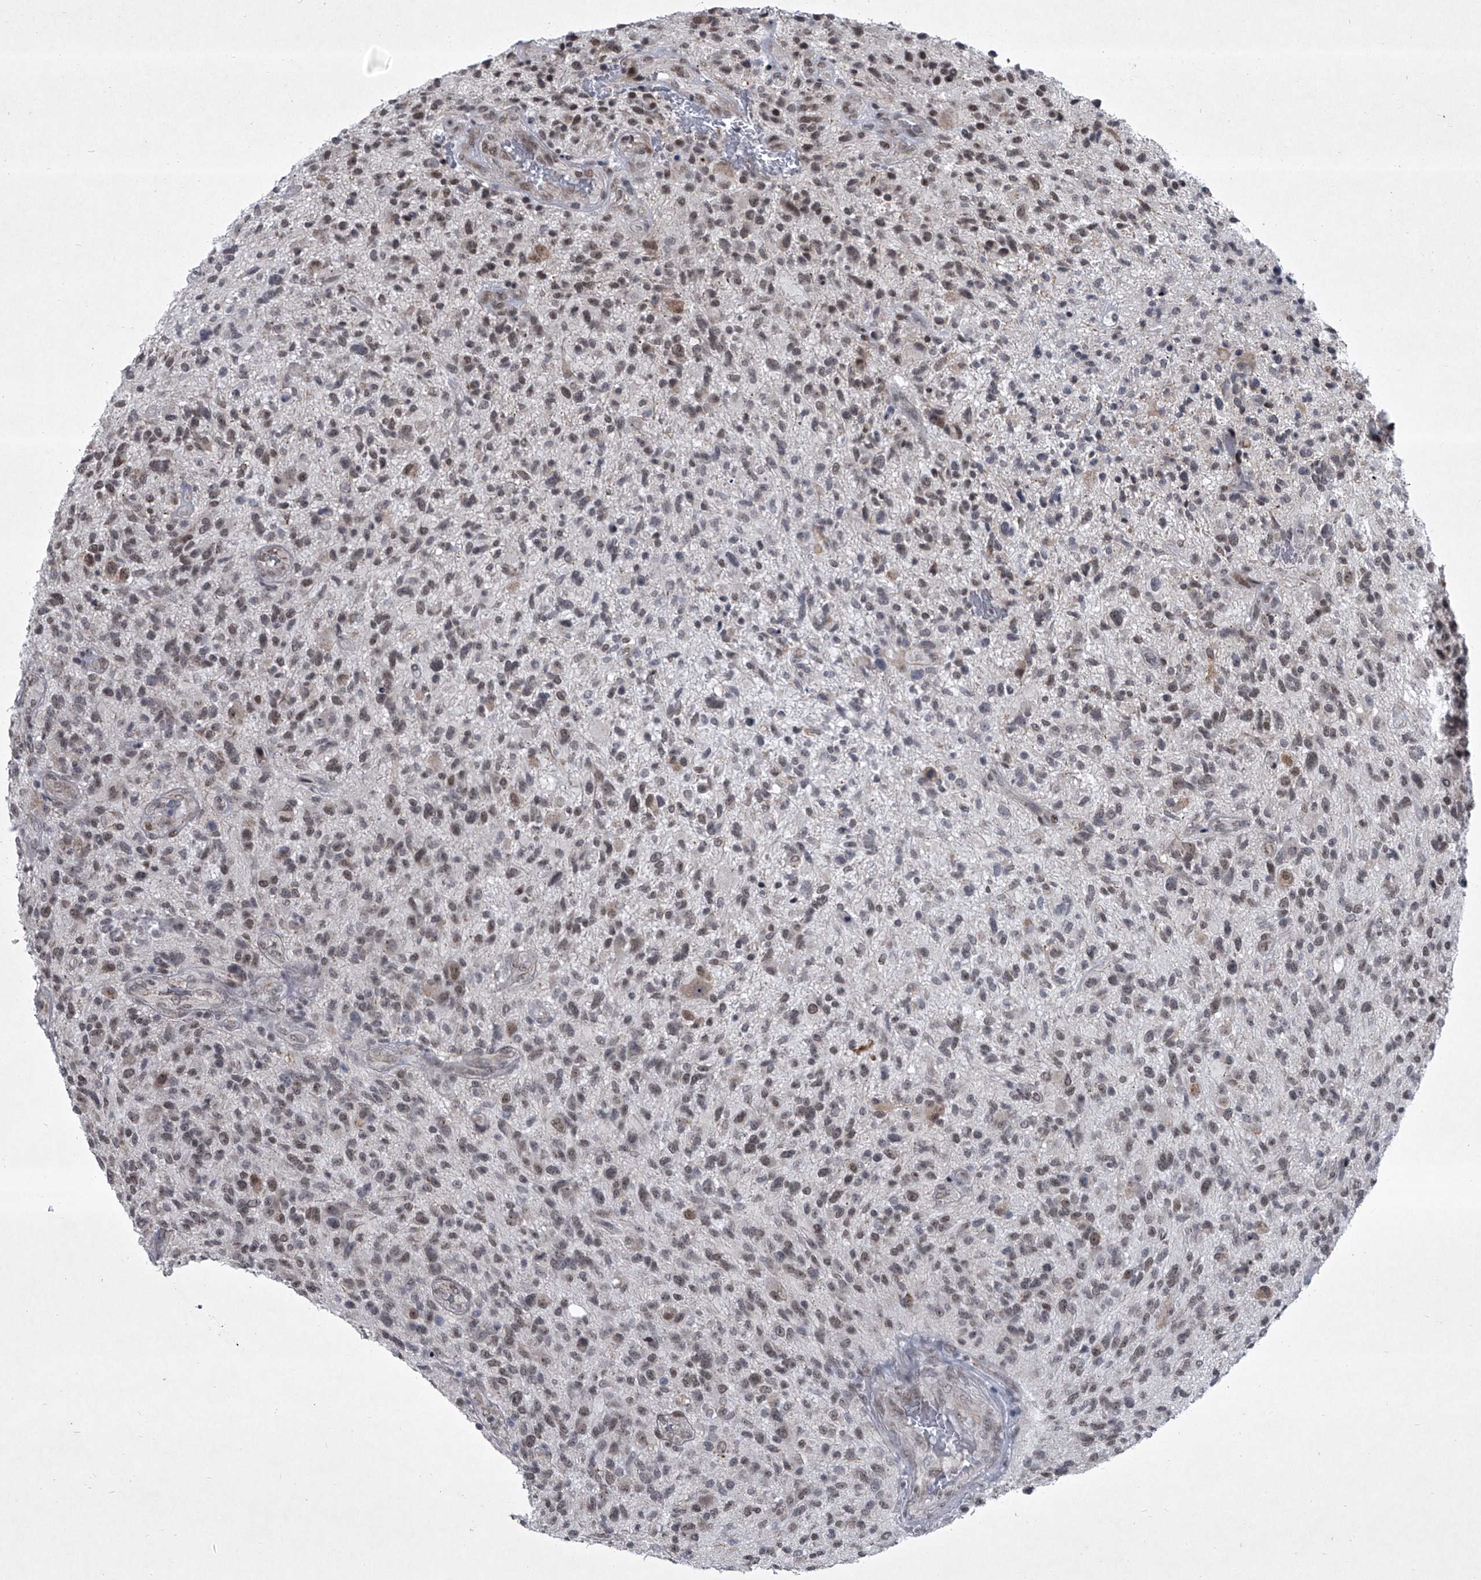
{"staining": {"intensity": "weak", "quantity": "25%-75%", "location": "nuclear"}, "tissue": "glioma", "cell_type": "Tumor cells", "image_type": "cancer", "snomed": [{"axis": "morphology", "description": "Glioma, malignant, High grade"}, {"axis": "topography", "description": "Brain"}], "caption": "Glioma was stained to show a protein in brown. There is low levels of weak nuclear staining in approximately 25%-75% of tumor cells.", "gene": "MLLT1", "patient": {"sex": "male", "age": 47}}